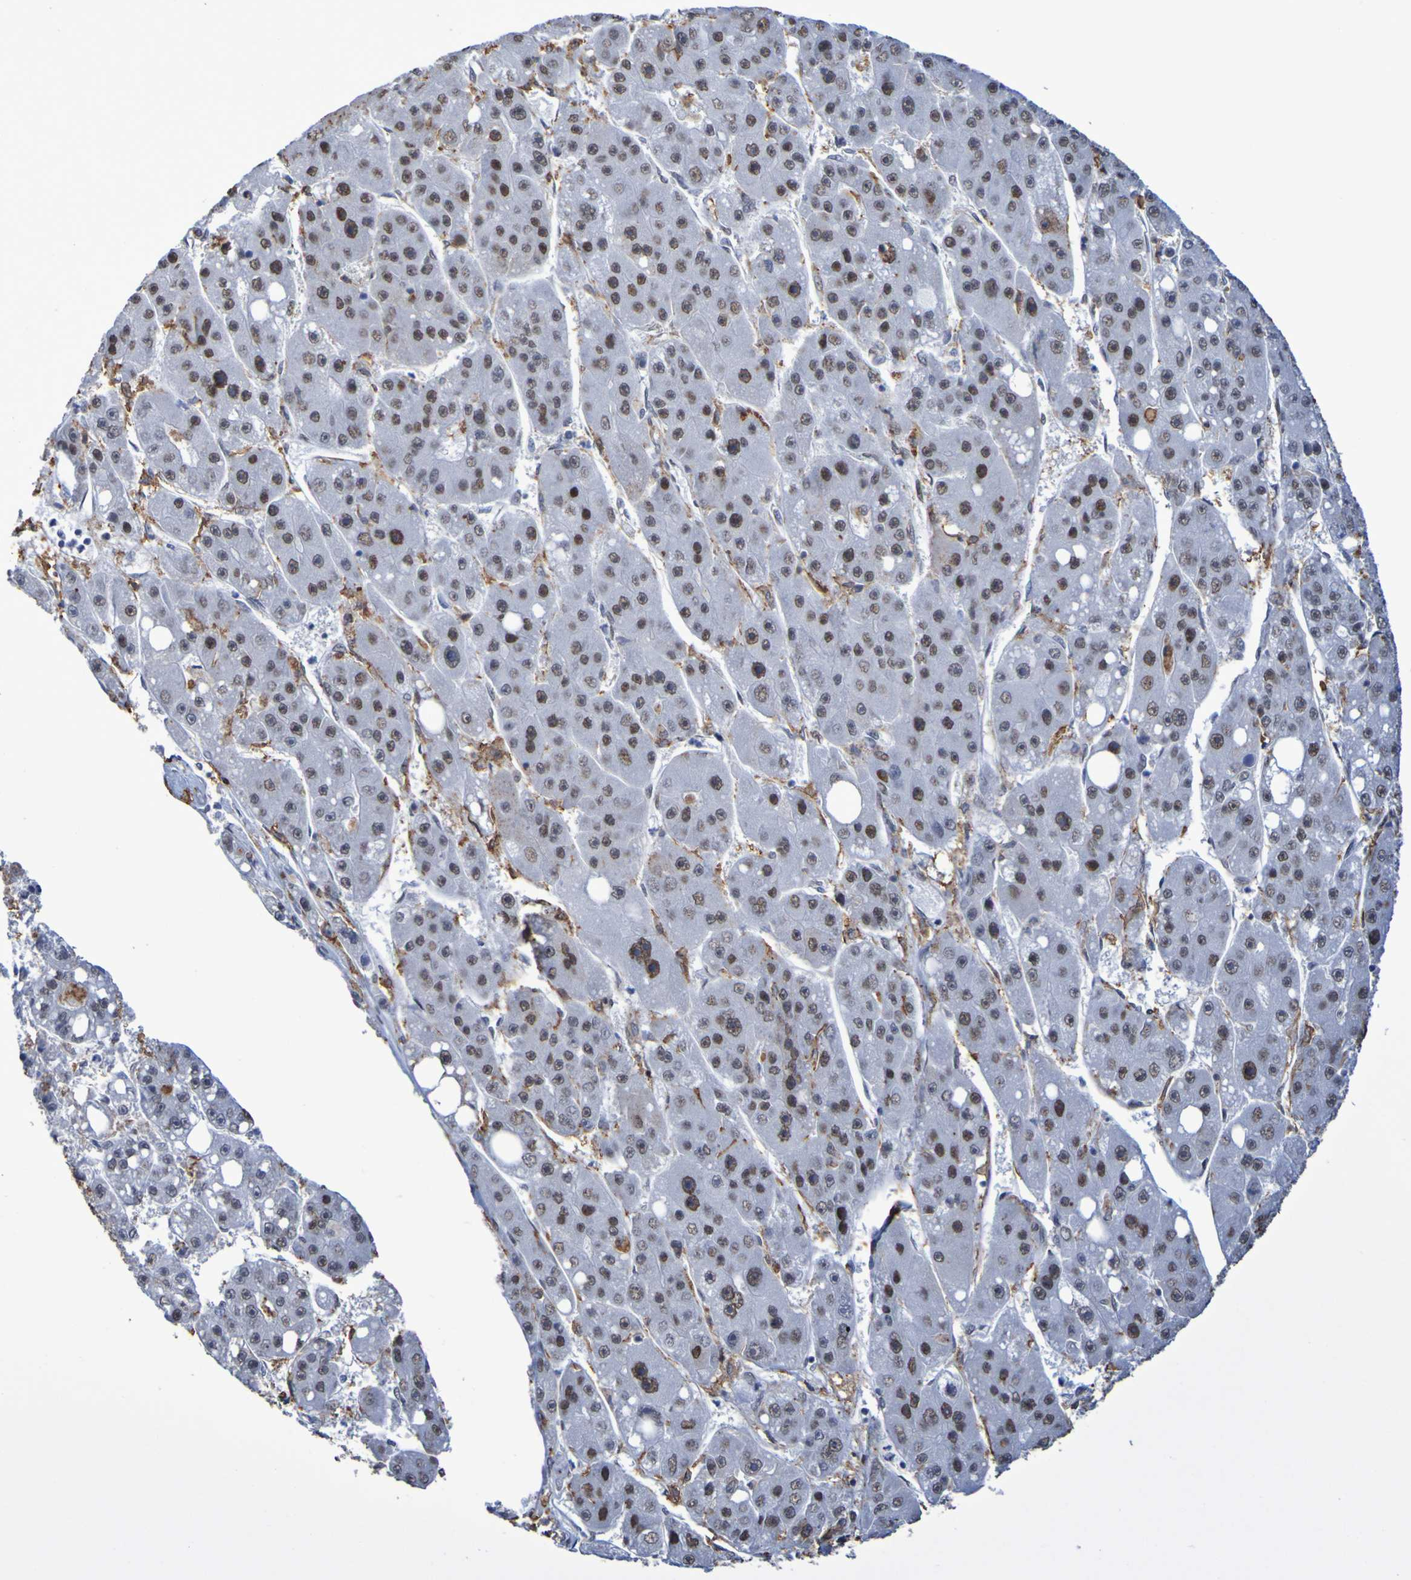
{"staining": {"intensity": "moderate", "quantity": ">75%", "location": "nuclear"}, "tissue": "liver cancer", "cell_type": "Tumor cells", "image_type": "cancer", "snomed": [{"axis": "morphology", "description": "Carcinoma, Hepatocellular, NOS"}, {"axis": "topography", "description": "Liver"}], "caption": "High-power microscopy captured an immunohistochemistry micrograph of liver hepatocellular carcinoma, revealing moderate nuclear staining in approximately >75% of tumor cells.", "gene": "MRTFB", "patient": {"sex": "female", "age": 61}}